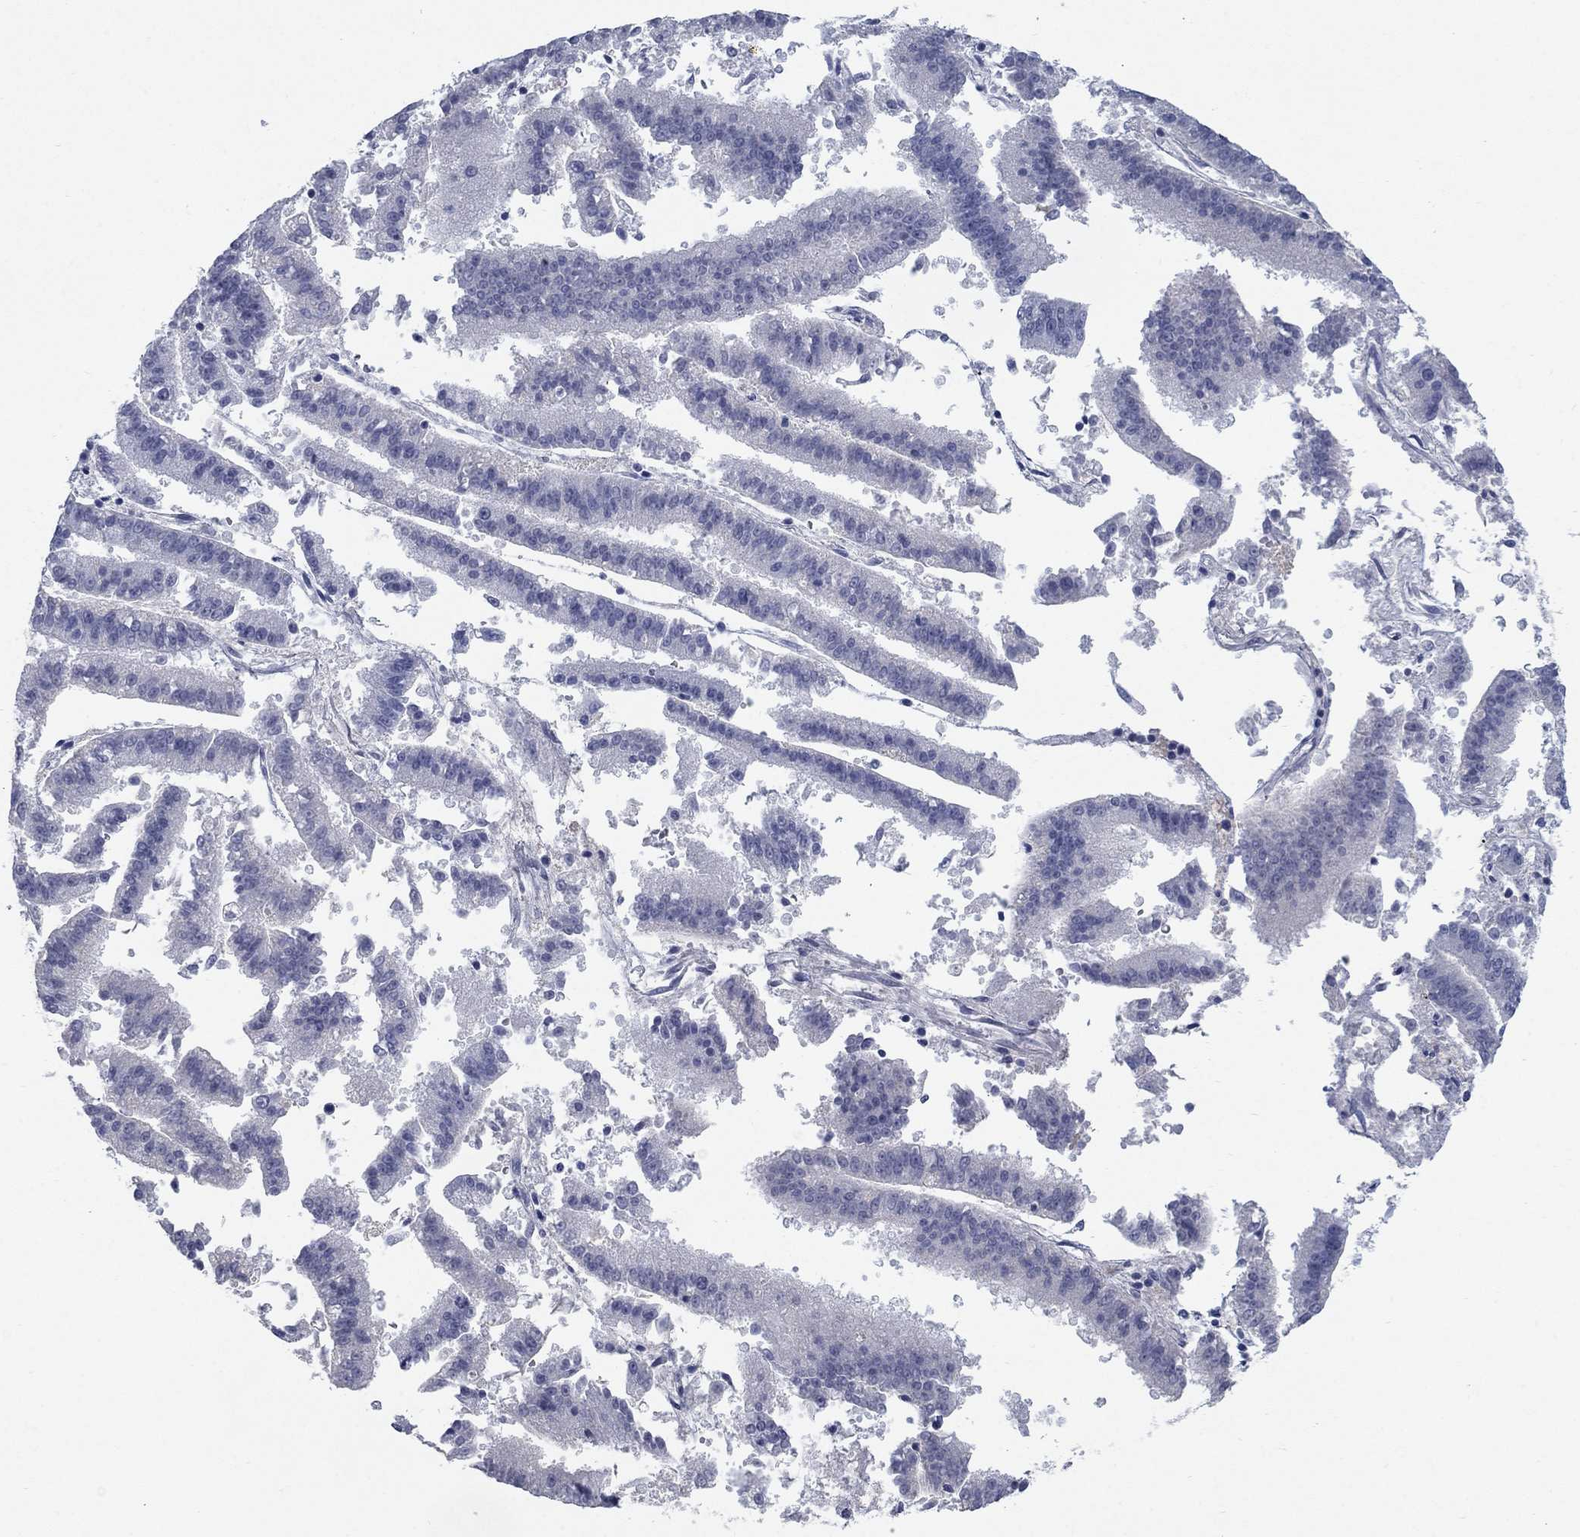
{"staining": {"intensity": "negative", "quantity": "none", "location": "none"}, "tissue": "endometrial cancer", "cell_type": "Tumor cells", "image_type": "cancer", "snomed": [{"axis": "morphology", "description": "Adenocarcinoma, NOS"}, {"axis": "topography", "description": "Endometrium"}], "caption": "DAB (3,3'-diaminobenzidine) immunohistochemical staining of endometrial adenocarcinoma demonstrates no significant positivity in tumor cells.", "gene": "TMEM249", "patient": {"sex": "female", "age": 66}}